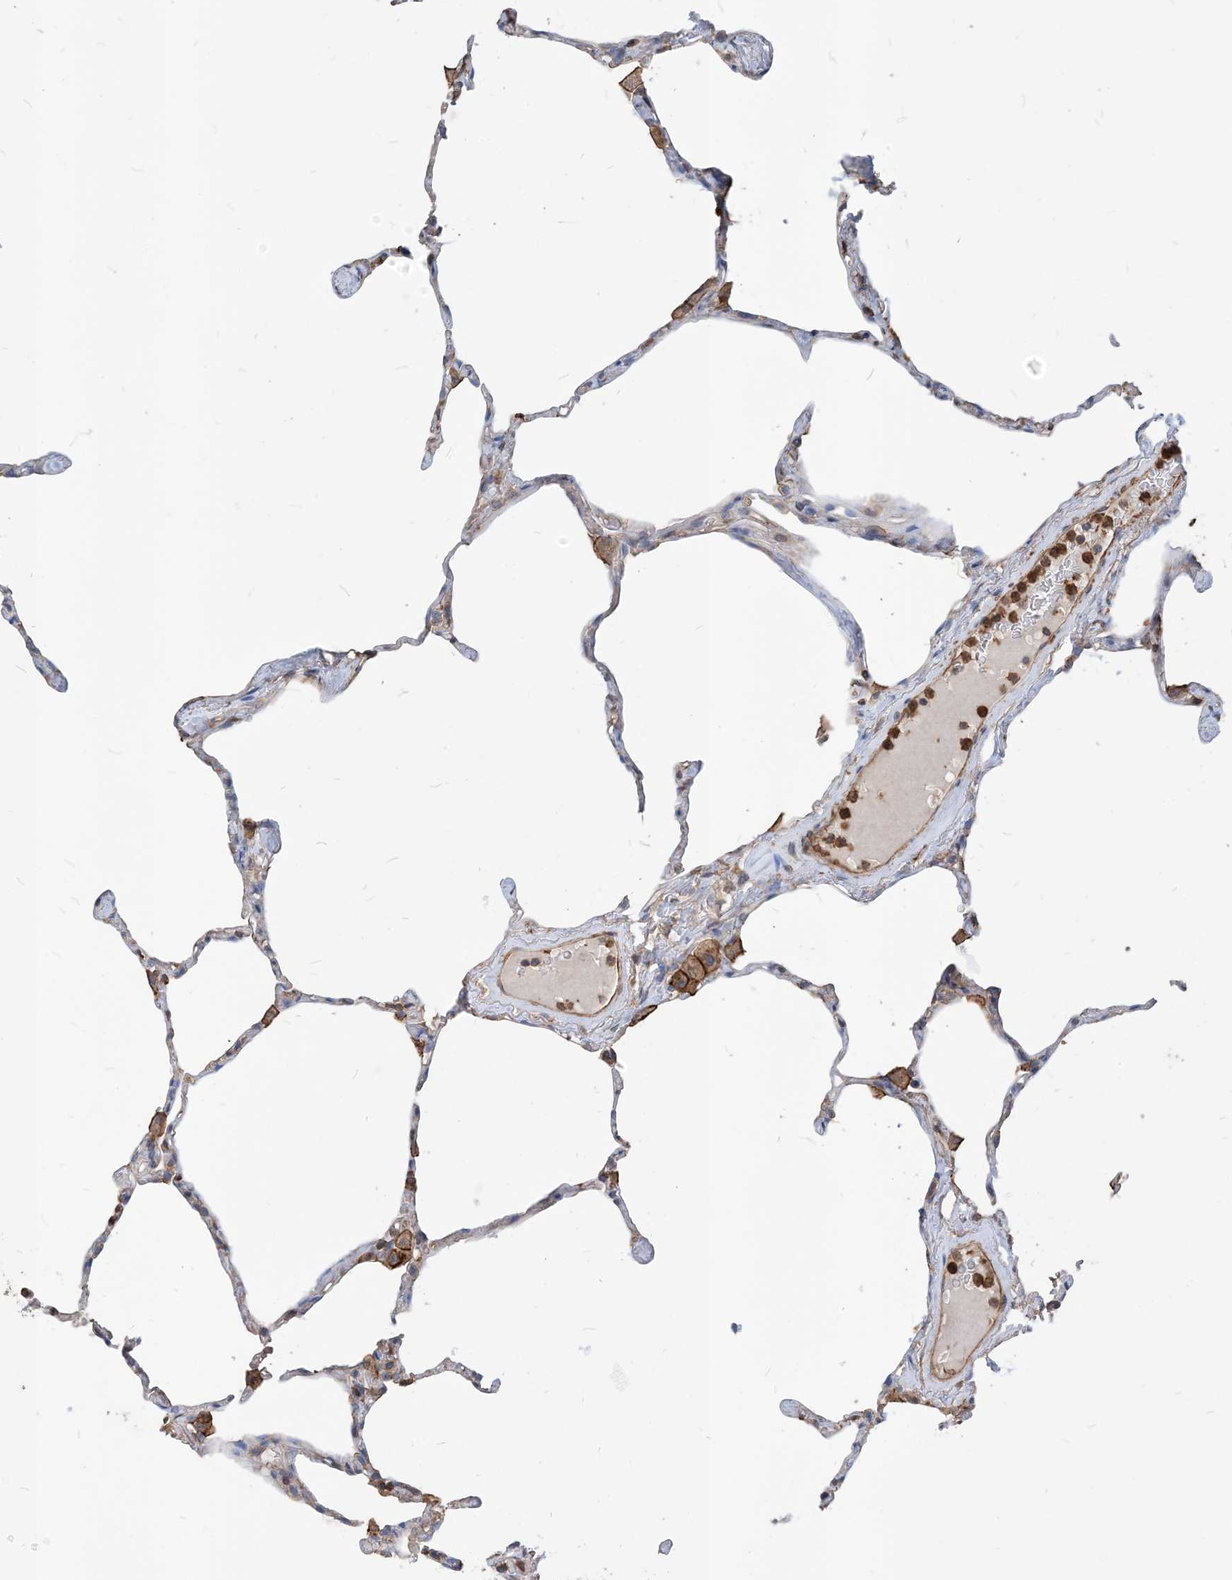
{"staining": {"intensity": "moderate", "quantity": "<25%", "location": "cytoplasmic/membranous"}, "tissue": "lung", "cell_type": "Alveolar cells", "image_type": "normal", "snomed": [{"axis": "morphology", "description": "Normal tissue, NOS"}, {"axis": "topography", "description": "Lung"}], "caption": "Lung stained for a protein (brown) displays moderate cytoplasmic/membranous positive expression in about <25% of alveolar cells.", "gene": "PARVG", "patient": {"sex": "male", "age": 65}}